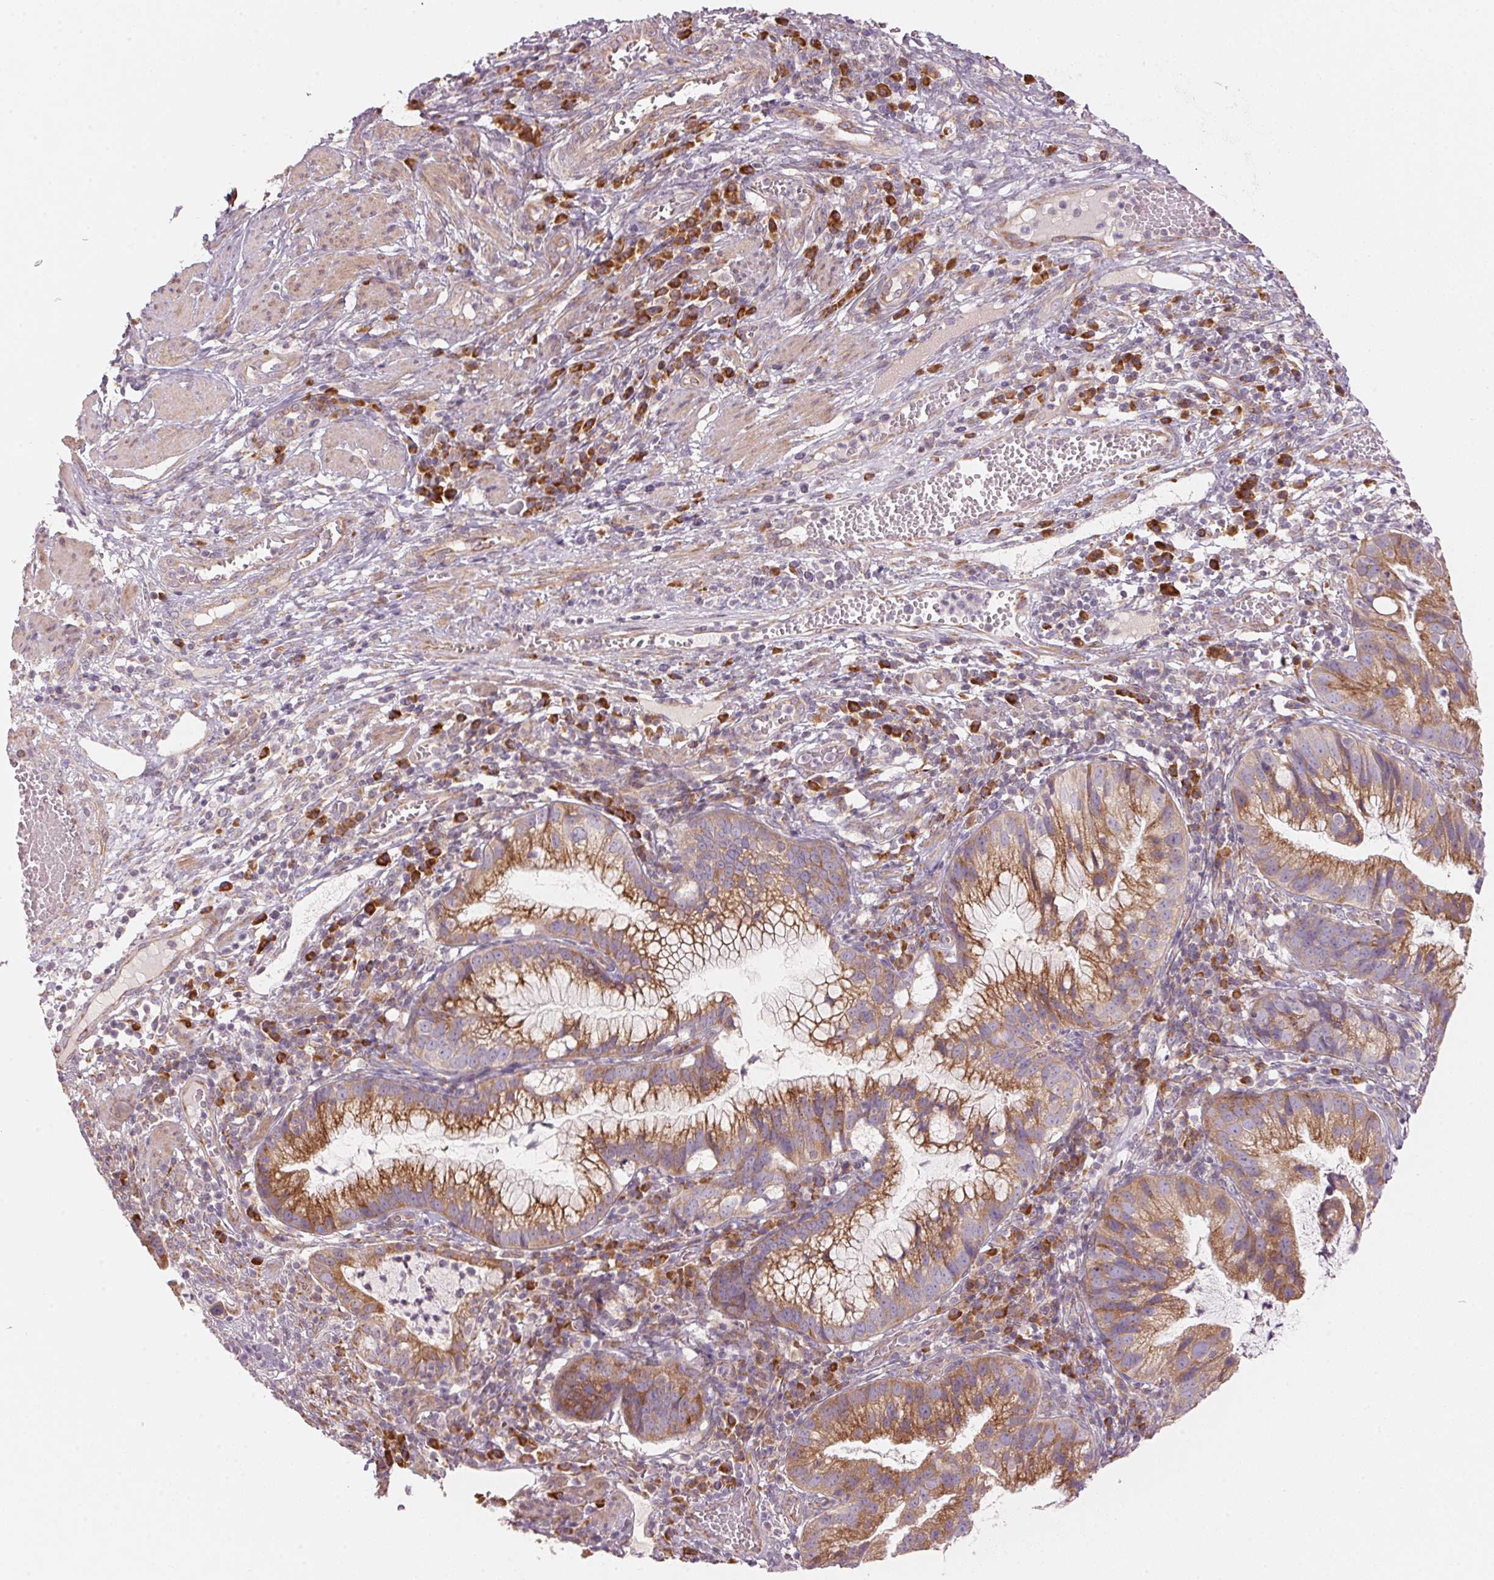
{"staining": {"intensity": "moderate", "quantity": ">75%", "location": "cytoplasmic/membranous"}, "tissue": "cervical cancer", "cell_type": "Tumor cells", "image_type": "cancer", "snomed": [{"axis": "morphology", "description": "Adenocarcinoma, NOS"}, {"axis": "topography", "description": "Cervix"}], "caption": "Human cervical cancer stained for a protein (brown) reveals moderate cytoplasmic/membranous positive staining in about >75% of tumor cells.", "gene": "BLOC1S2", "patient": {"sex": "female", "age": 34}}